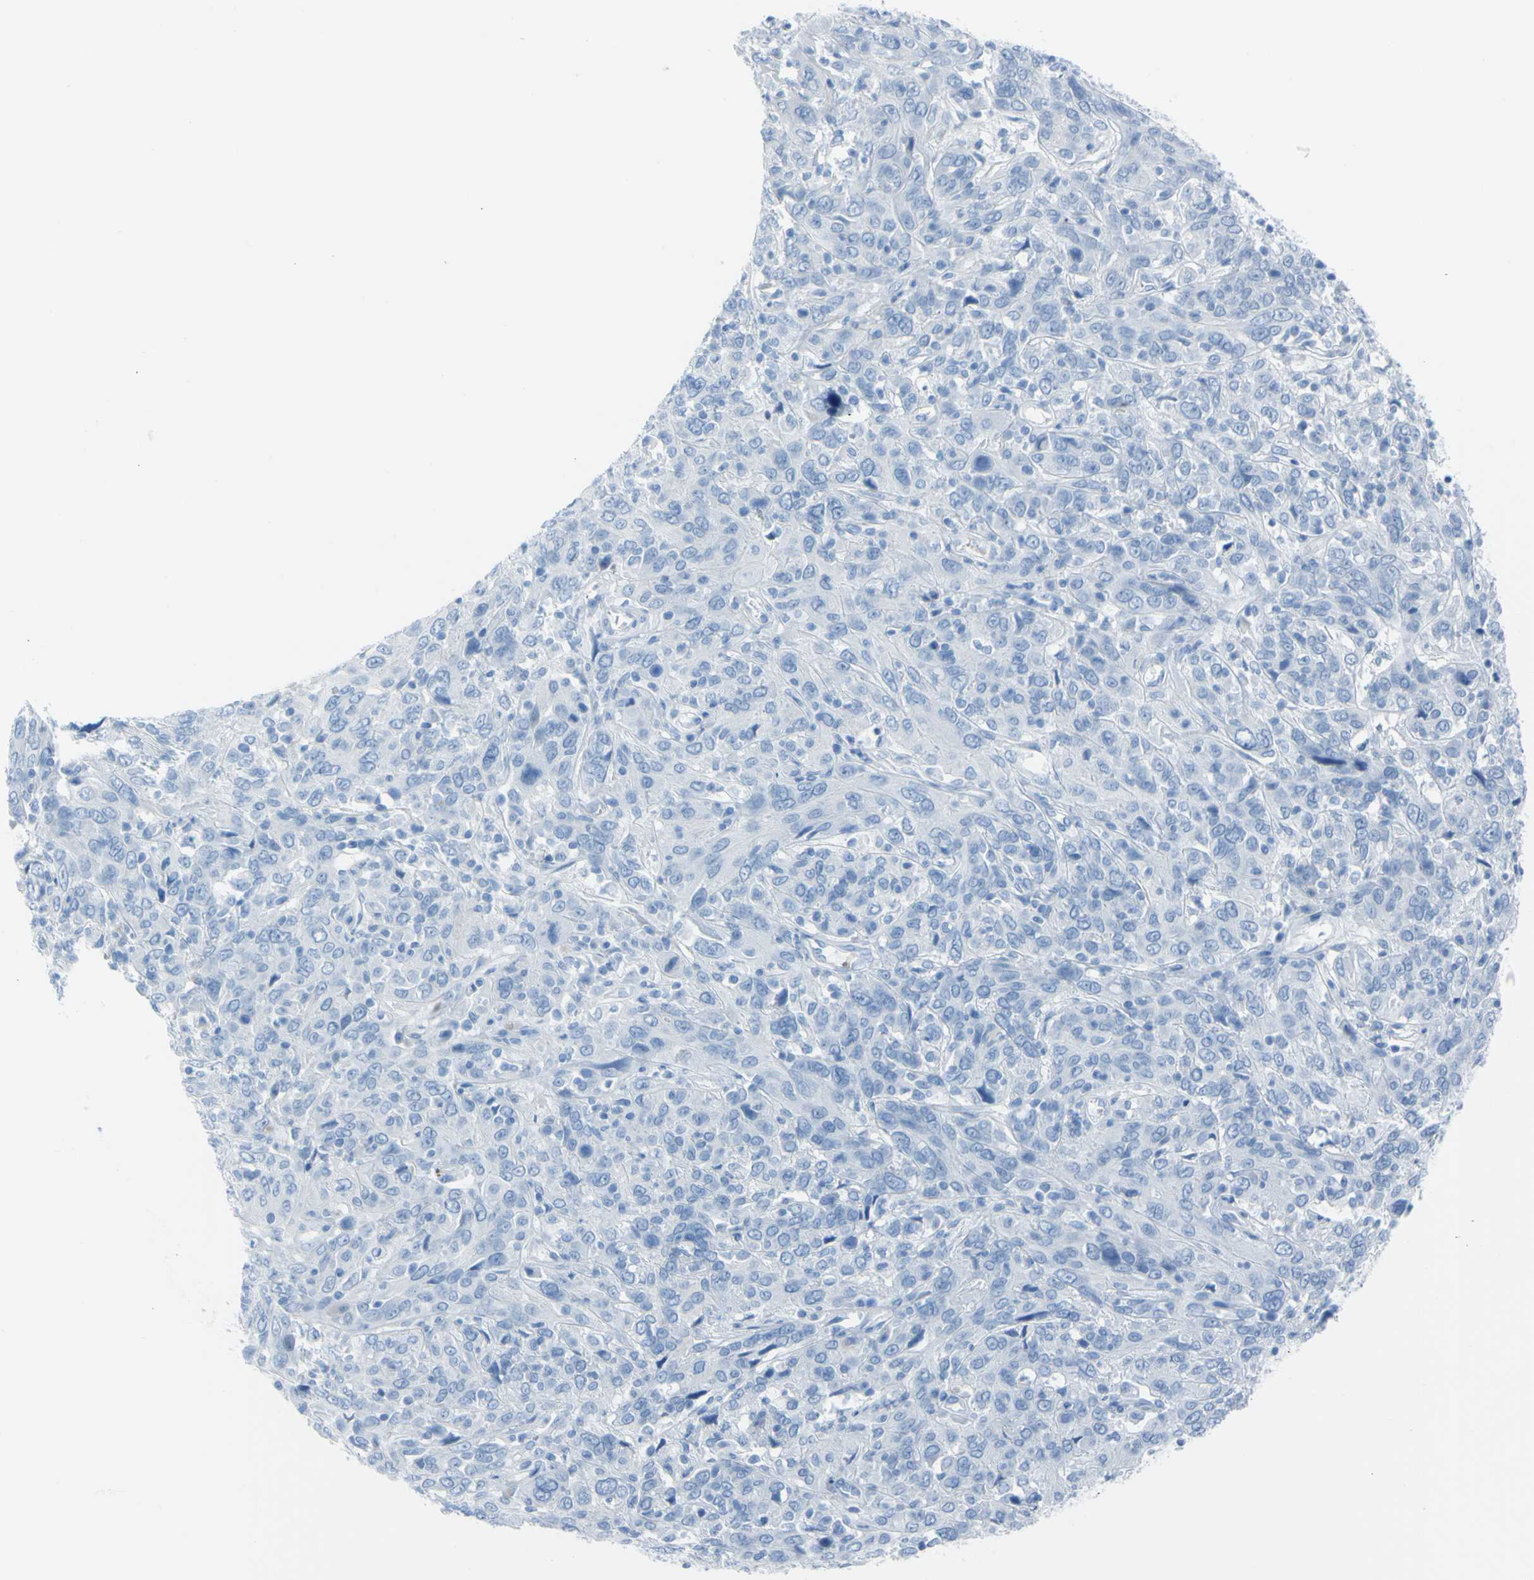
{"staining": {"intensity": "negative", "quantity": "none", "location": "none"}, "tissue": "cervical cancer", "cell_type": "Tumor cells", "image_type": "cancer", "snomed": [{"axis": "morphology", "description": "Squamous cell carcinoma, NOS"}, {"axis": "topography", "description": "Cervix"}], "caption": "A micrograph of cervical squamous cell carcinoma stained for a protein demonstrates no brown staining in tumor cells.", "gene": "TFPI2", "patient": {"sex": "female", "age": 46}}